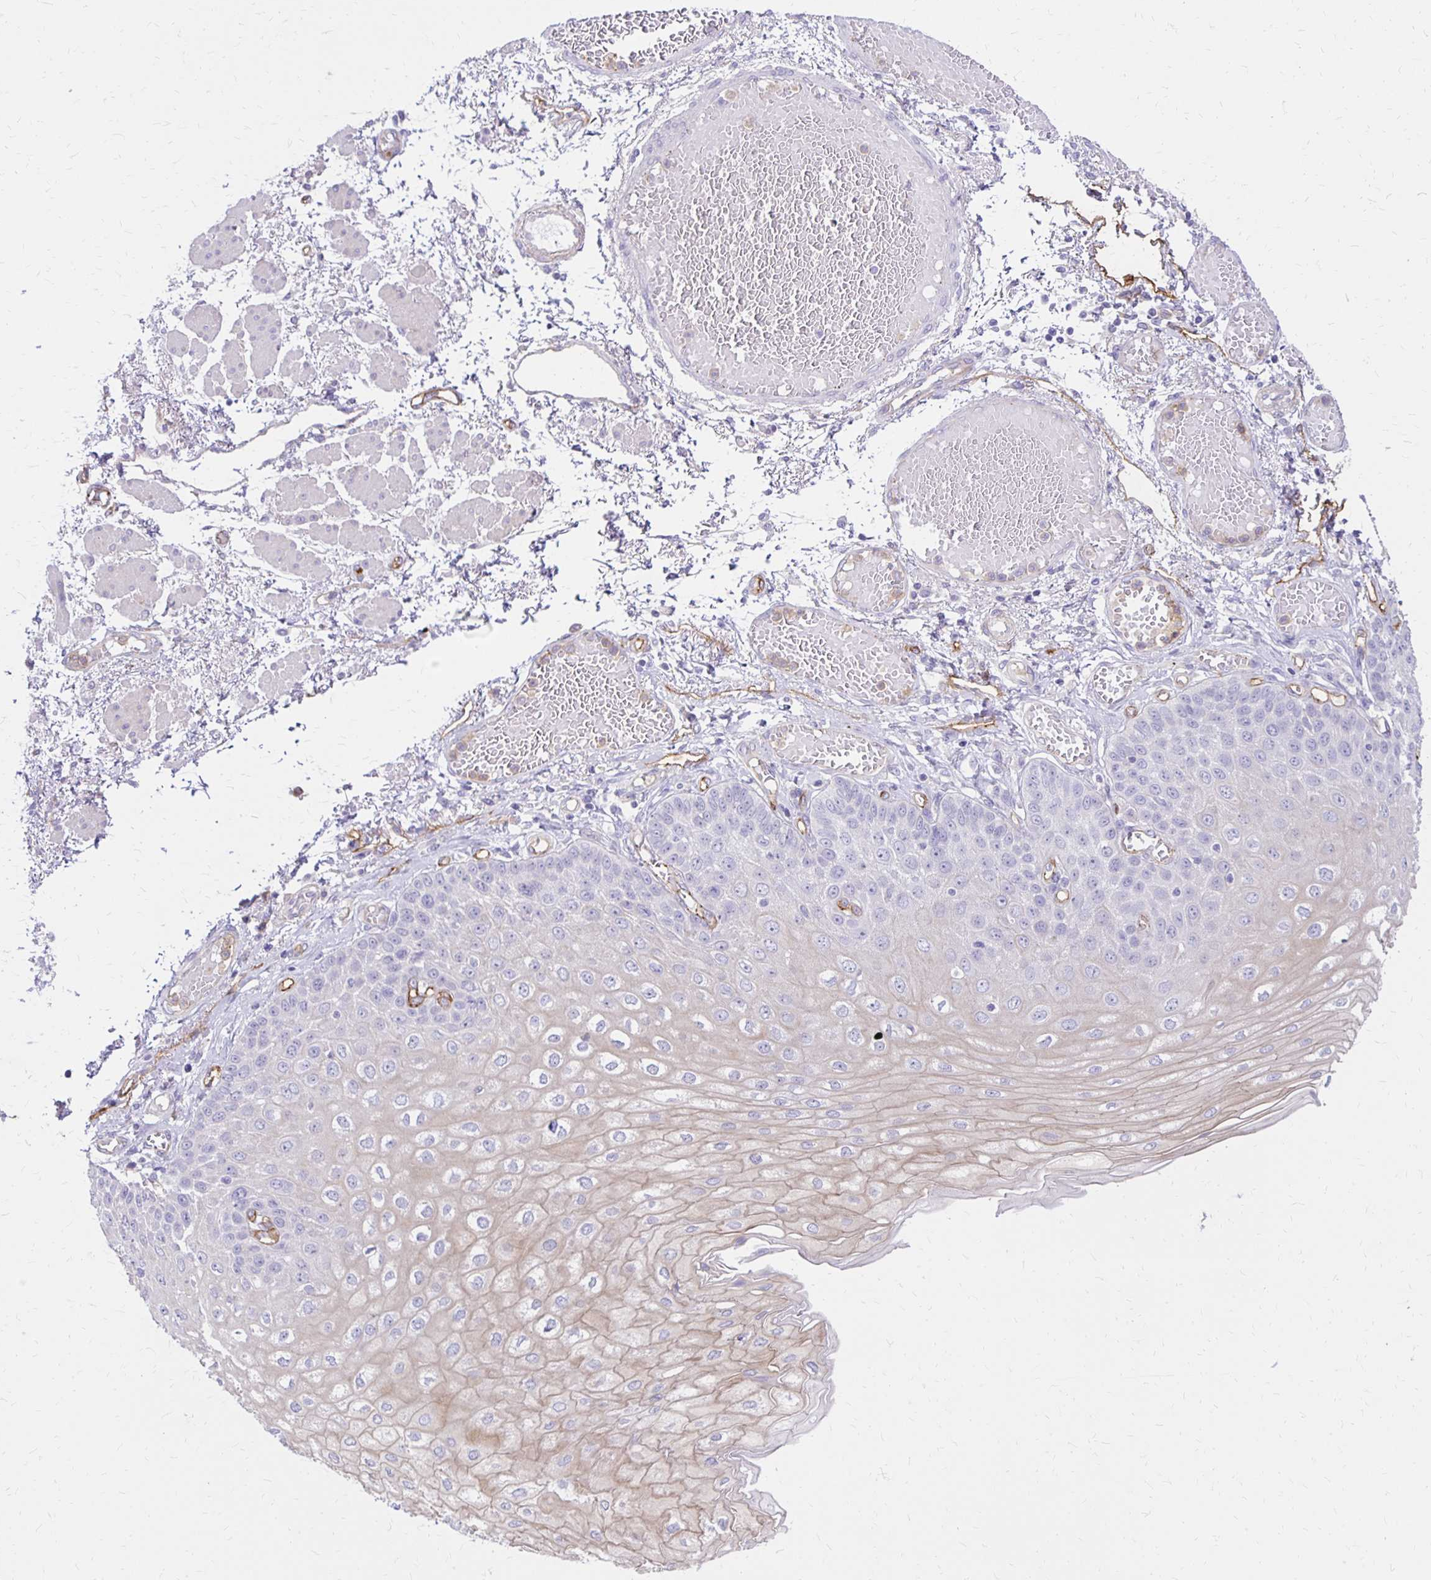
{"staining": {"intensity": "negative", "quantity": "none", "location": "none"}, "tissue": "esophagus", "cell_type": "Squamous epithelial cells", "image_type": "normal", "snomed": [{"axis": "morphology", "description": "Normal tissue, NOS"}, {"axis": "morphology", "description": "Adenocarcinoma, NOS"}, {"axis": "topography", "description": "Esophagus"}], "caption": "This histopathology image is of benign esophagus stained with IHC to label a protein in brown with the nuclei are counter-stained blue. There is no positivity in squamous epithelial cells. (Immunohistochemistry (ihc), brightfield microscopy, high magnification).", "gene": "TTYH1", "patient": {"sex": "male", "age": 81}}